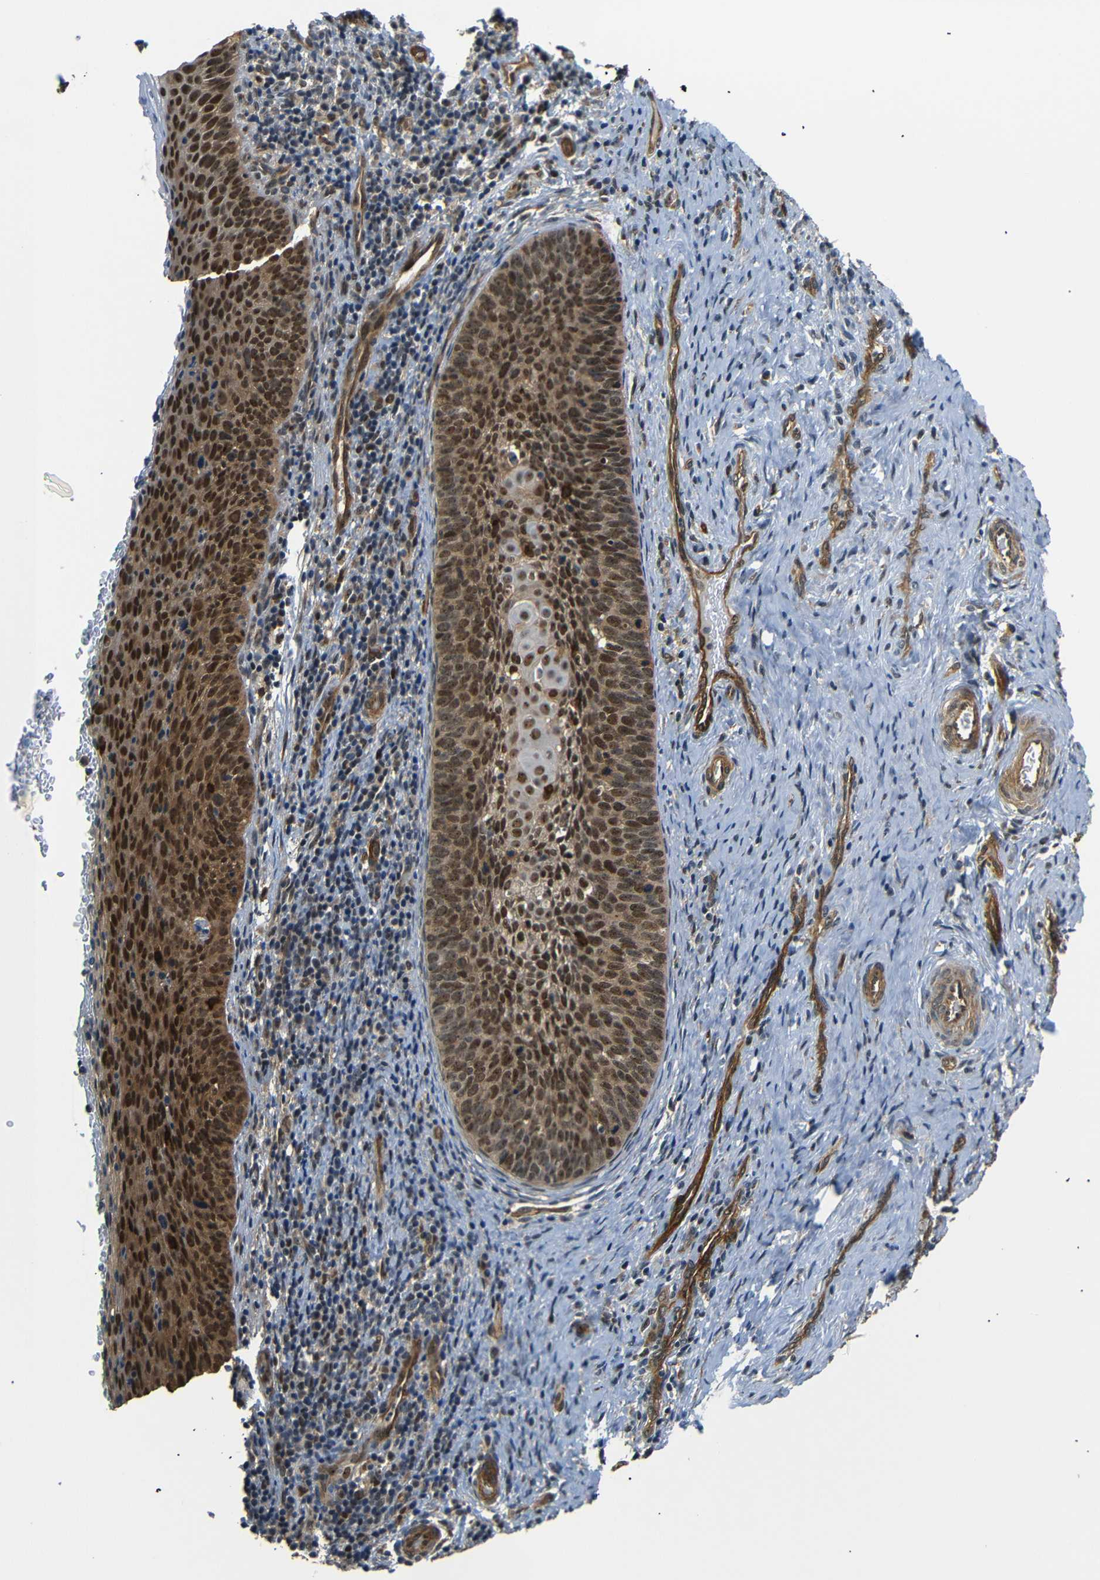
{"staining": {"intensity": "strong", "quantity": ">75%", "location": "cytoplasmic/membranous,nuclear"}, "tissue": "cervical cancer", "cell_type": "Tumor cells", "image_type": "cancer", "snomed": [{"axis": "morphology", "description": "Squamous cell carcinoma, NOS"}, {"axis": "topography", "description": "Cervix"}], "caption": "Immunohistochemical staining of human squamous cell carcinoma (cervical) reveals high levels of strong cytoplasmic/membranous and nuclear positivity in approximately >75% of tumor cells. (DAB (3,3'-diaminobenzidine) = brown stain, brightfield microscopy at high magnification).", "gene": "PARN", "patient": {"sex": "female", "age": 33}}